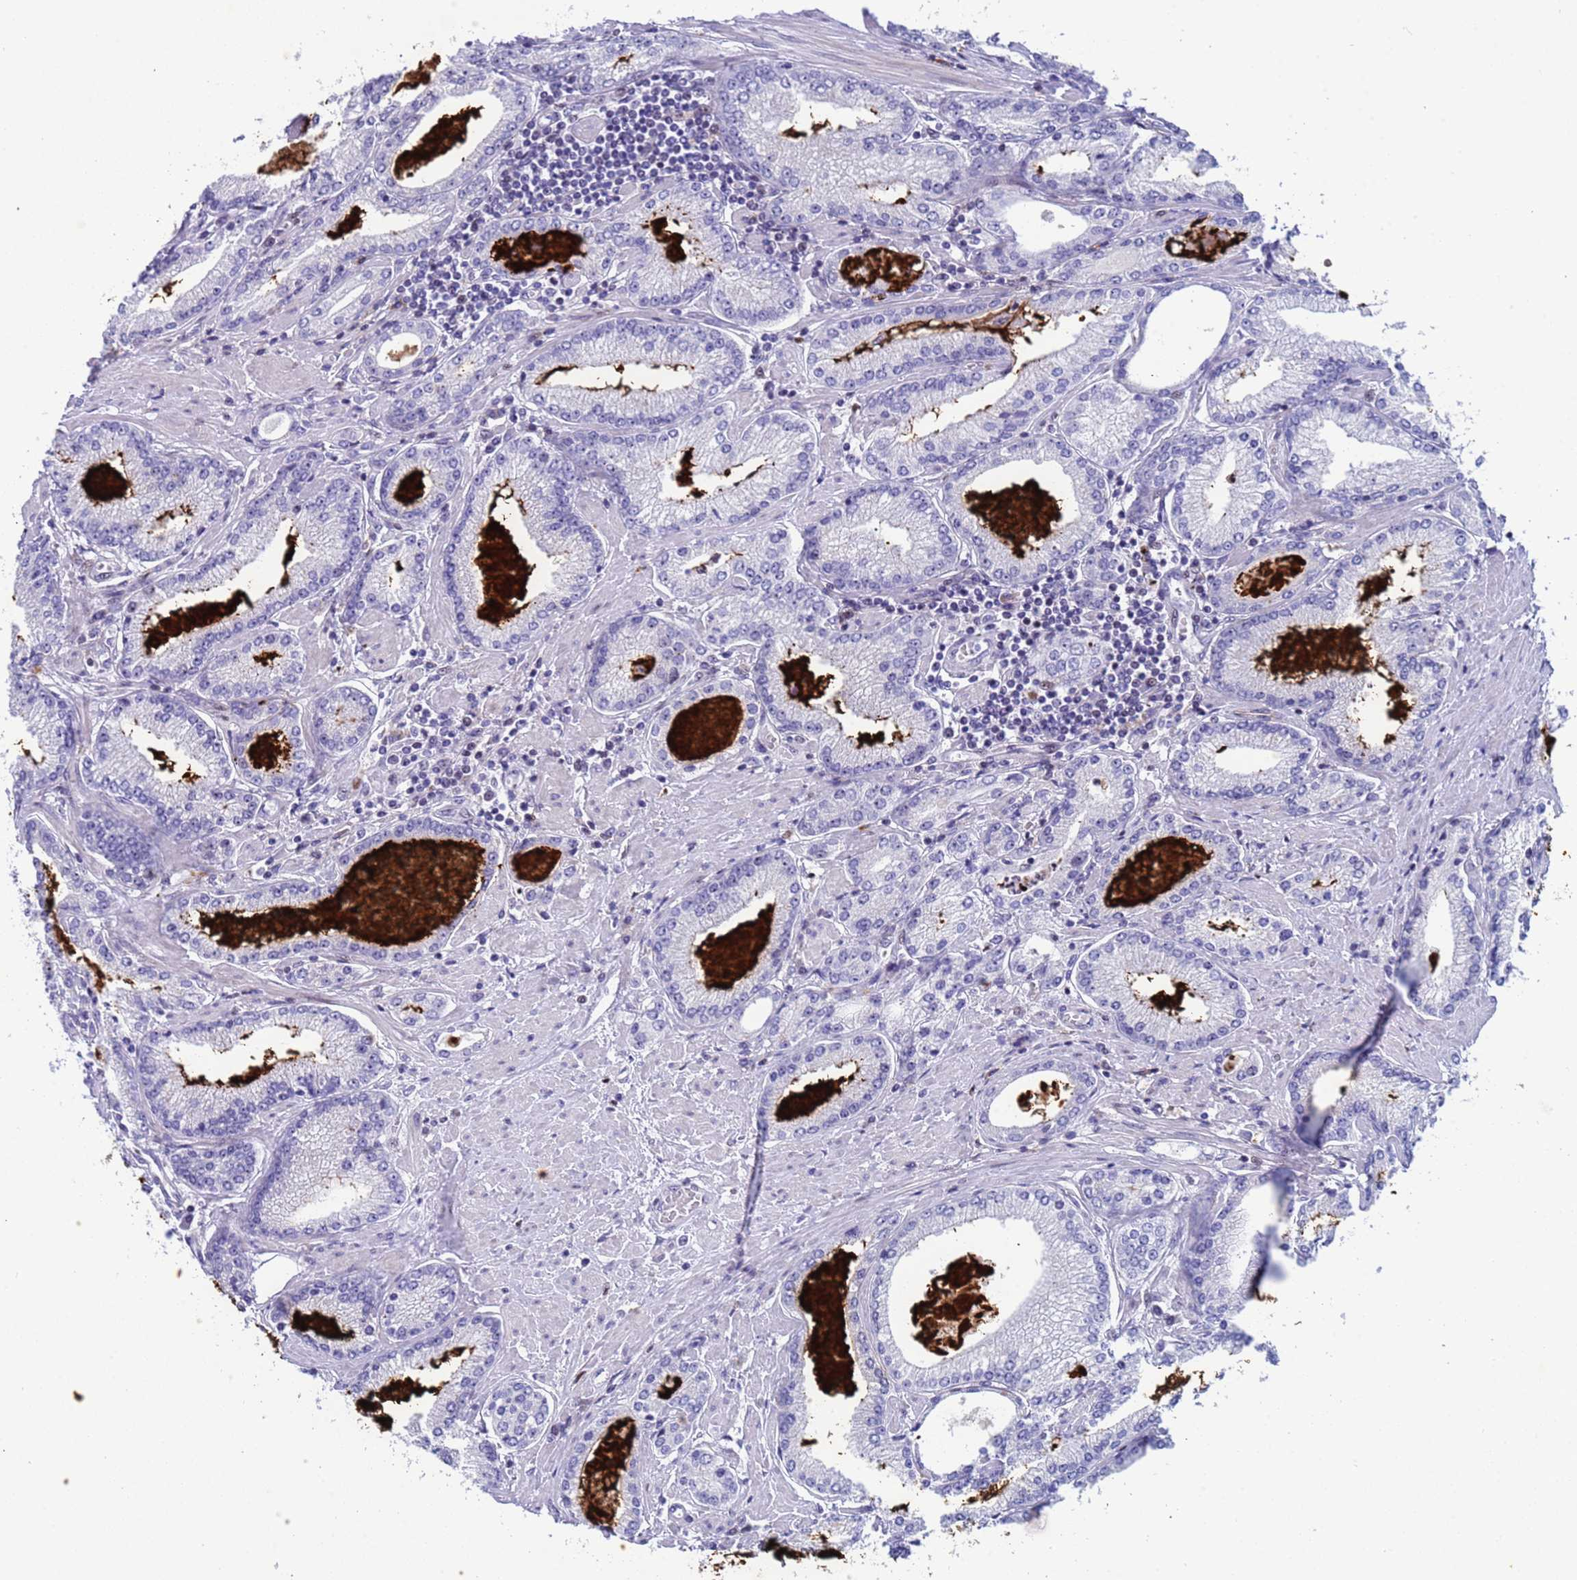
{"staining": {"intensity": "negative", "quantity": "none", "location": "none"}, "tissue": "prostate cancer", "cell_type": "Tumor cells", "image_type": "cancer", "snomed": [{"axis": "morphology", "description": "Adenocarcinoma, High grade"}, {"axis": "topography", "description": "Prostate"}], "caption": "High magnification brightfield microscopy of prostate adenocarcinoma (high-grade) stained with DAB (brown) and counterstained with hematoxylin (blue): tumor cells show no significant positivity.", "gene": "POP5", "patient": {"sex": "male", "age": 66}}